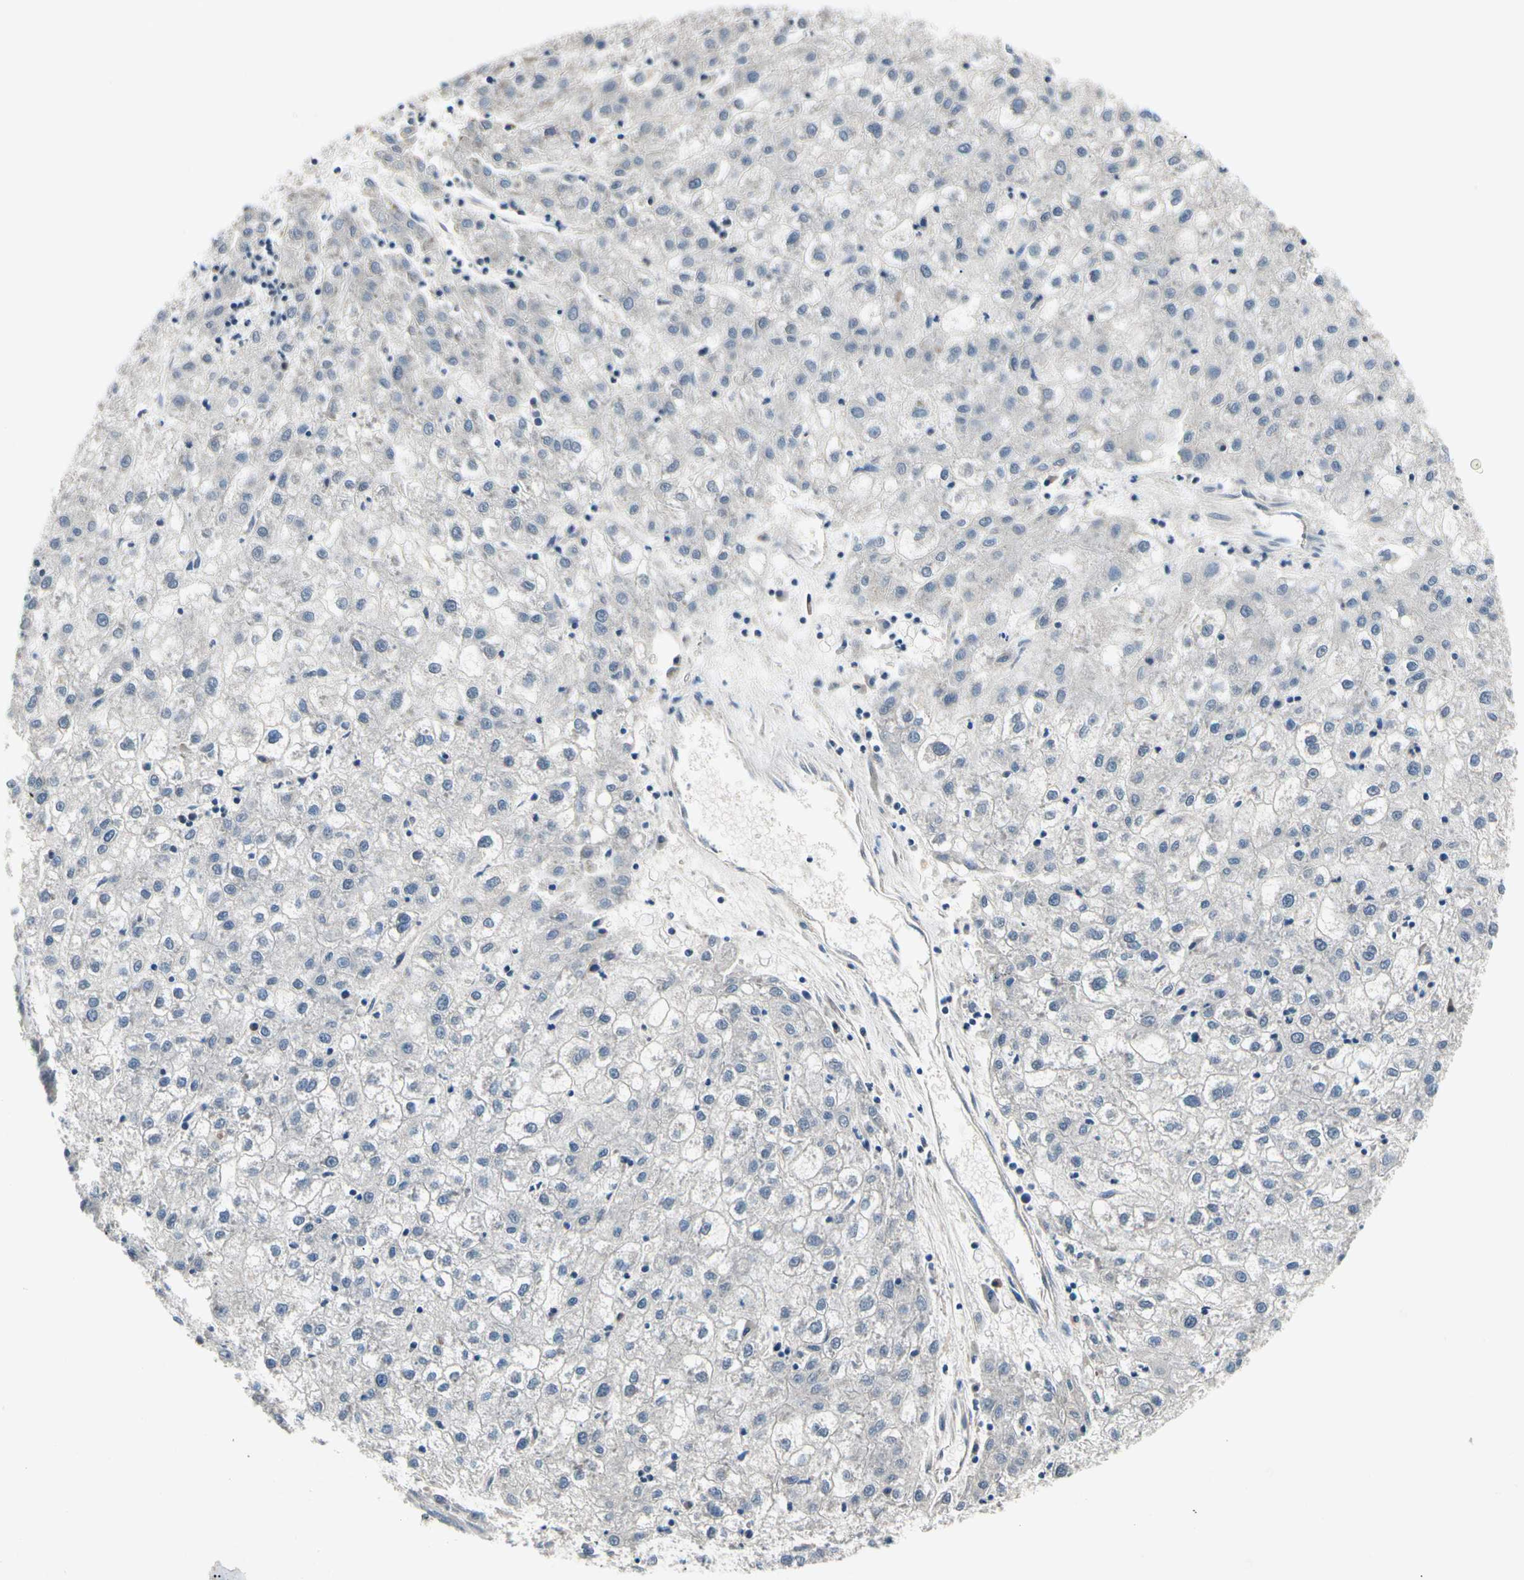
{"staining": {"intensity": "negative", "quantity": "none", "location": "none"}, "tissue": "liver cancer", "cell_type": "Tumor cells", "image_type": "cancer", "snomed": [{"axis": "morphology", "description": "Carcinoma, Hepatocellular, NOS"}, {"axis": "topography", "description": "Liver"}], "caption": "Tumor cells are negative for protein expression in human liver cancer. Nuclei are stained in blue.", "gene": "SELENOK", "patient": {"sex": "male", "age": 72}}